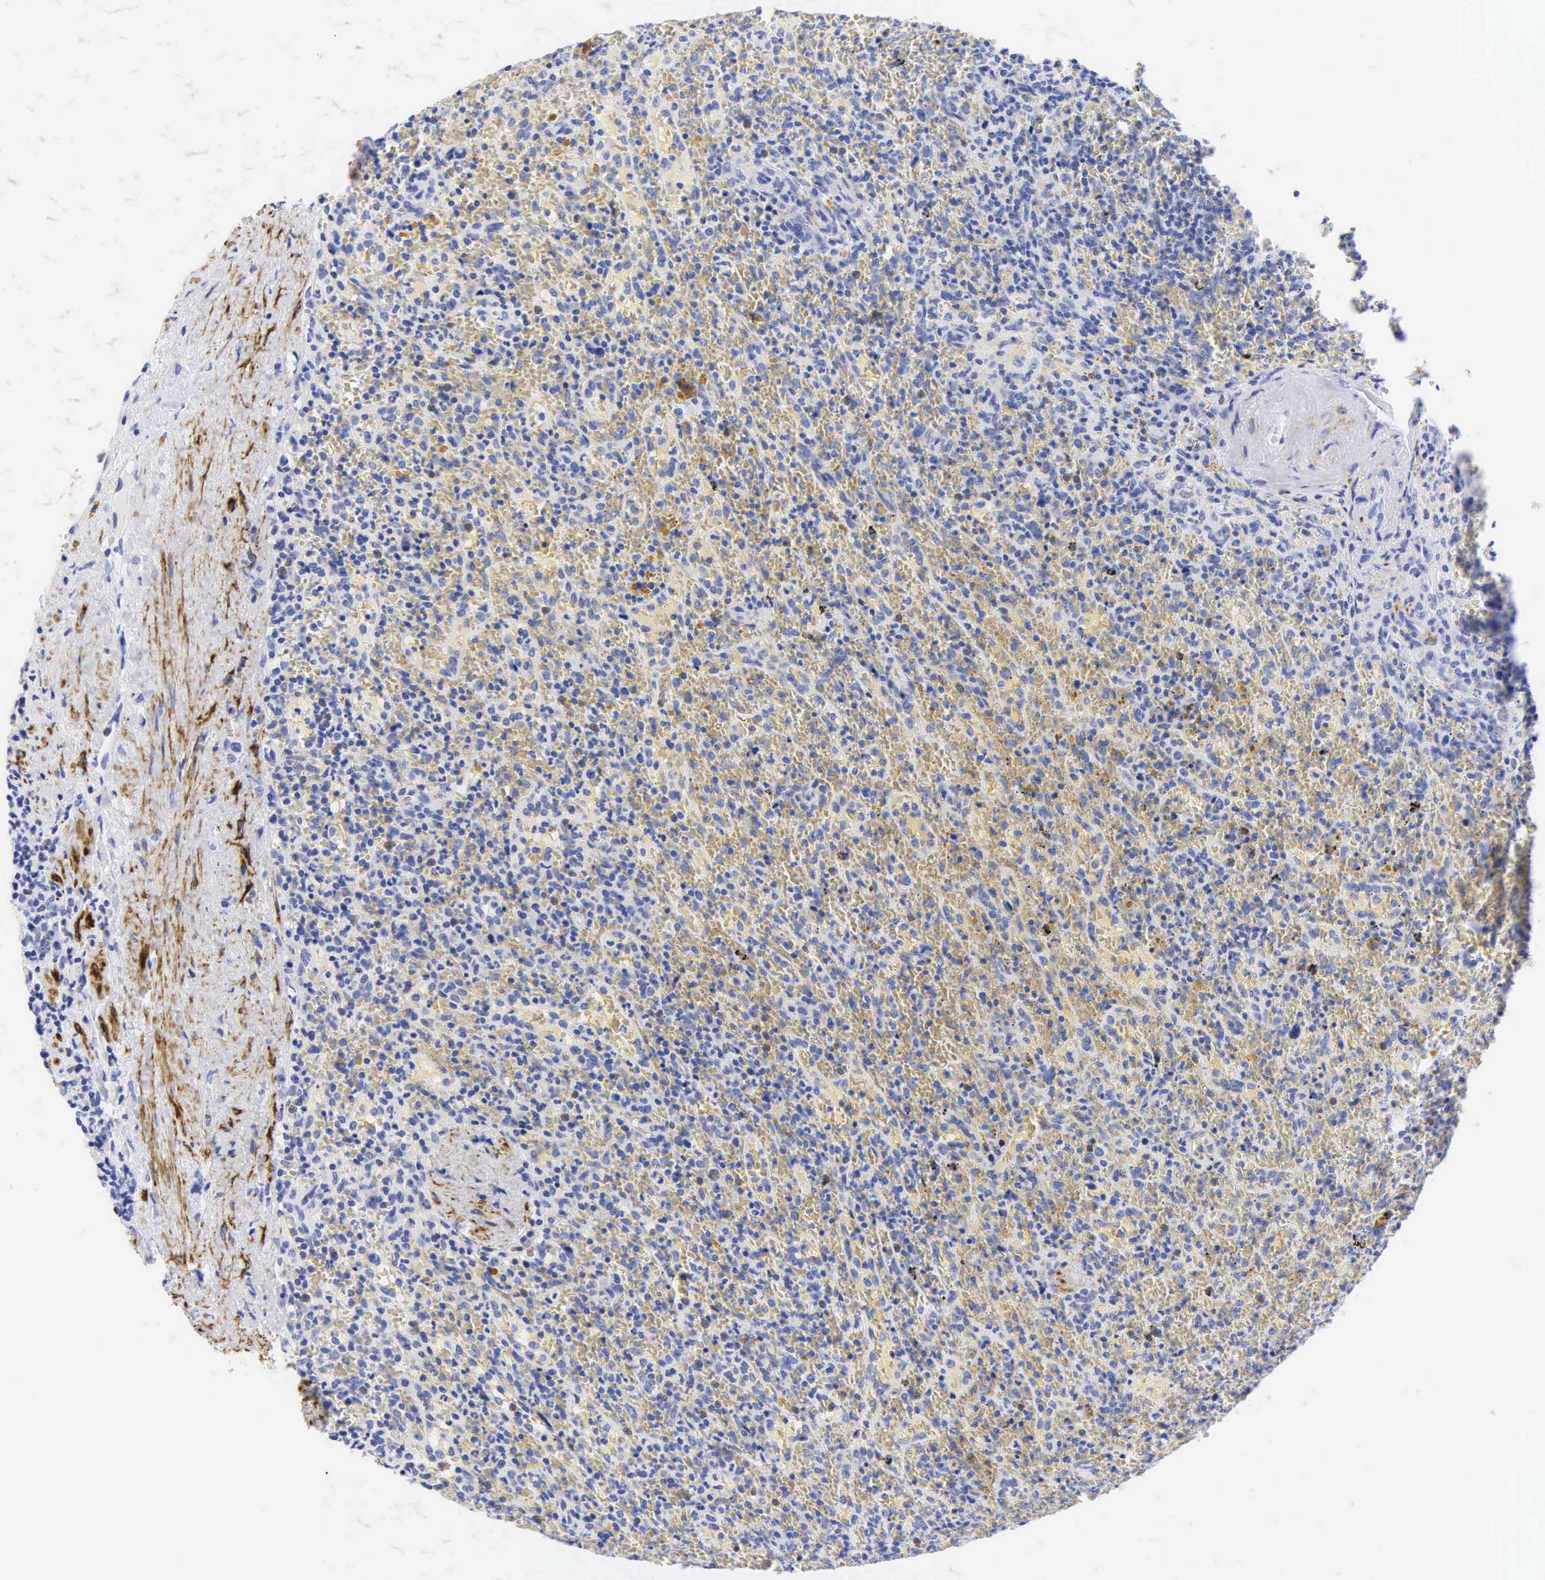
{"staining": {"intensity": "negative", "quantity": "none", "location": "none"}, "tissue": "lymphoma", "cell_type": "Tumor cells", "image_type": "cancer", "snomed": [{"axis": "morphology", "description": "Malignant lymphoma, non-Hodgkin's type, High grade"}, {"axis": "topography", "description": "Spleen"}, {"axis": "topography", "description": "Lymph node"}], "caption": "This is an immunohistochemistry (IHC) micrograph of human malignant lymphoma, non-Hodgkin's type (high-grade). There is no expression in tumor cells.", "gene": "DES", "patient": {"sex": "female", "age": 70}}